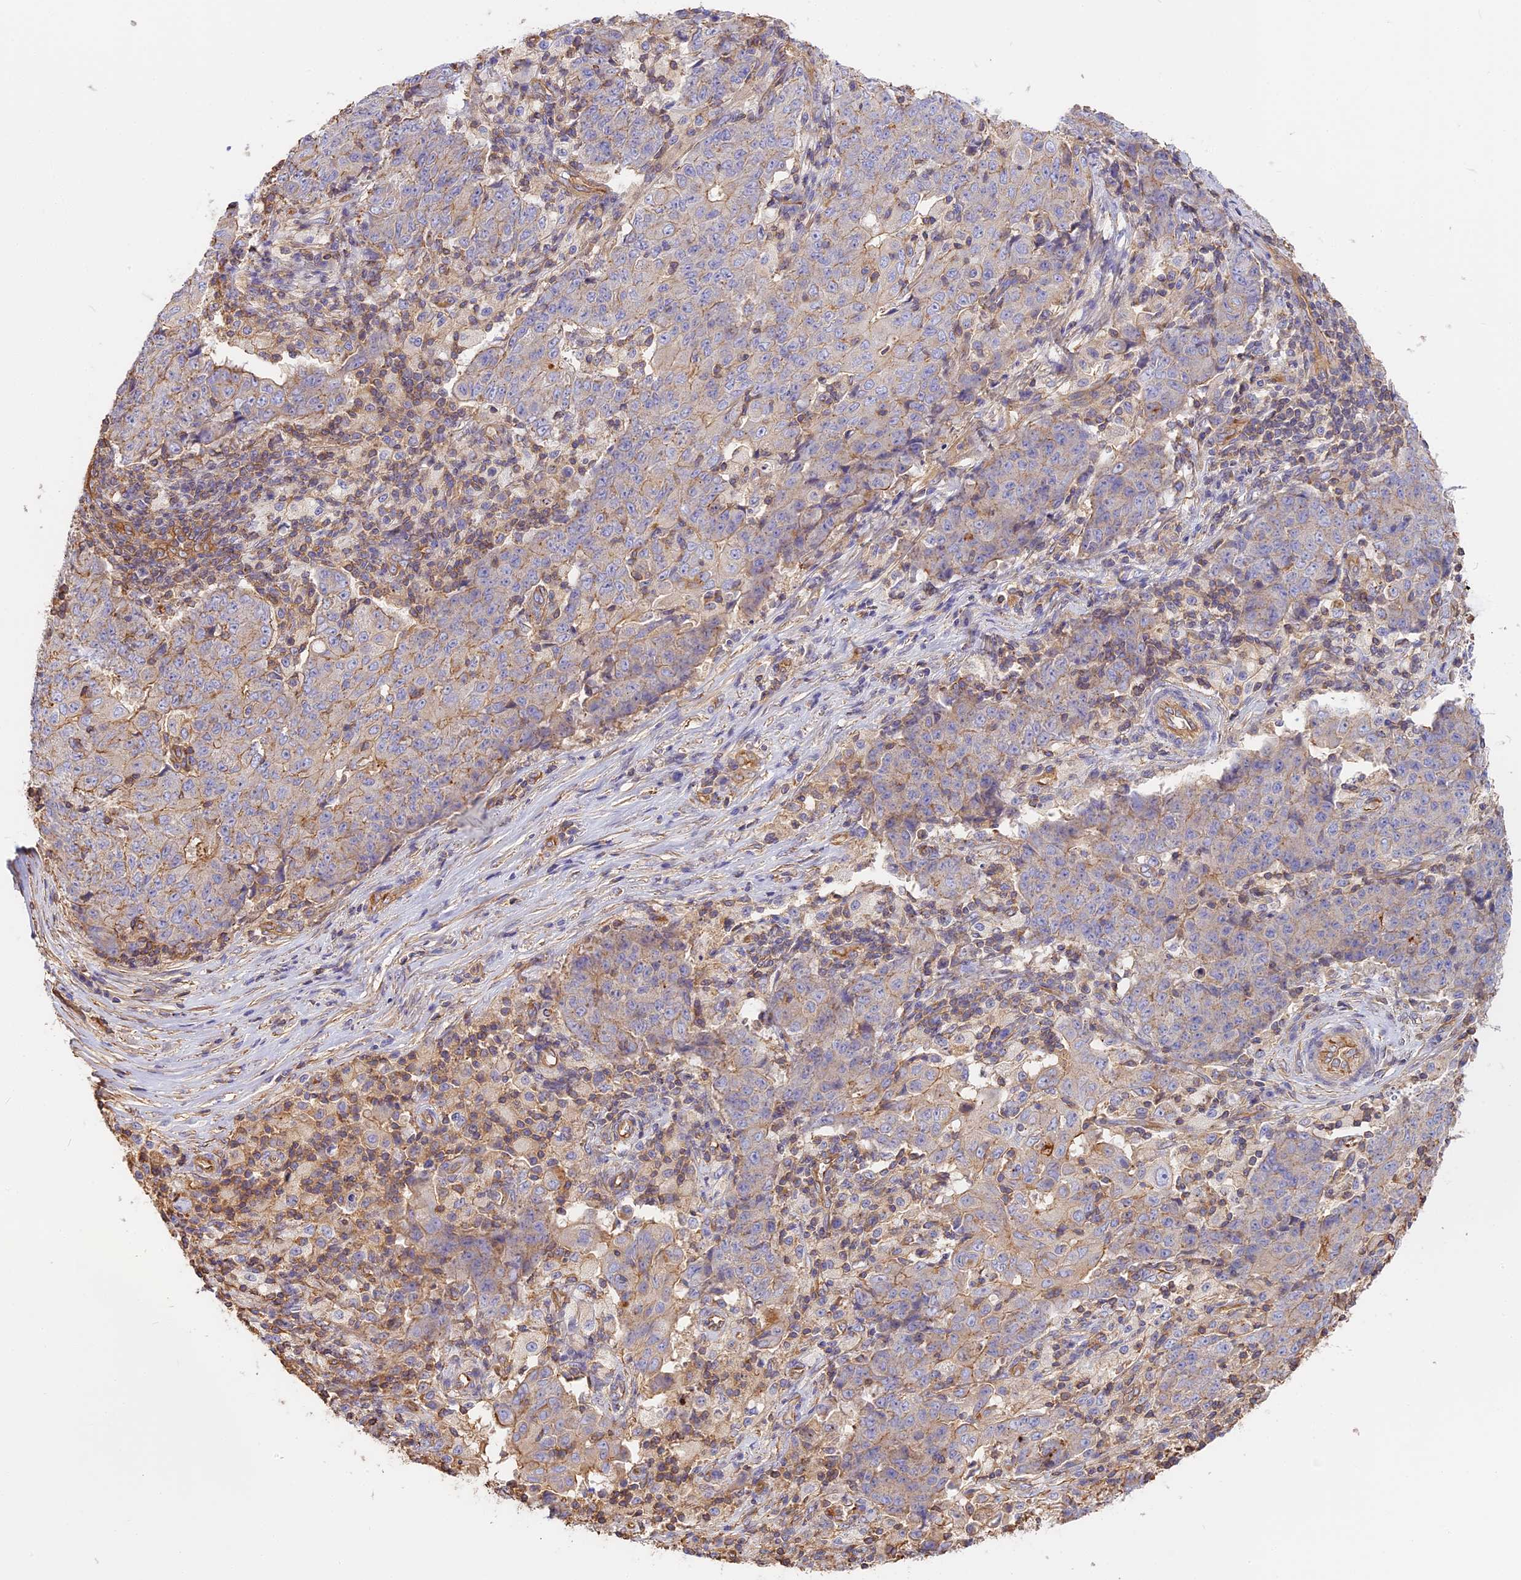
{"staining": {"intensity": "weak", "quantity": "<25%", "location": "cytoplasmic/membranous"}, "tissue": "ovarian cancer", "cell_type": "Tumor cells", "image_type": "cancer", "snomed": [{"axis": "morphology", "description": "Carcinoma, endometroid"}, {"axis": "topography", "description": "Ovary"}], "caption": "Immunohistochemistry (IHC) image of neoplastic tissue: ovarian cancer stained with DAB (3,3'-diaminobenzidine) exhibits no significant protein expression in tumor cells.", "gene": "VPS18", "patient": {"sex": "female", "age": 42}}